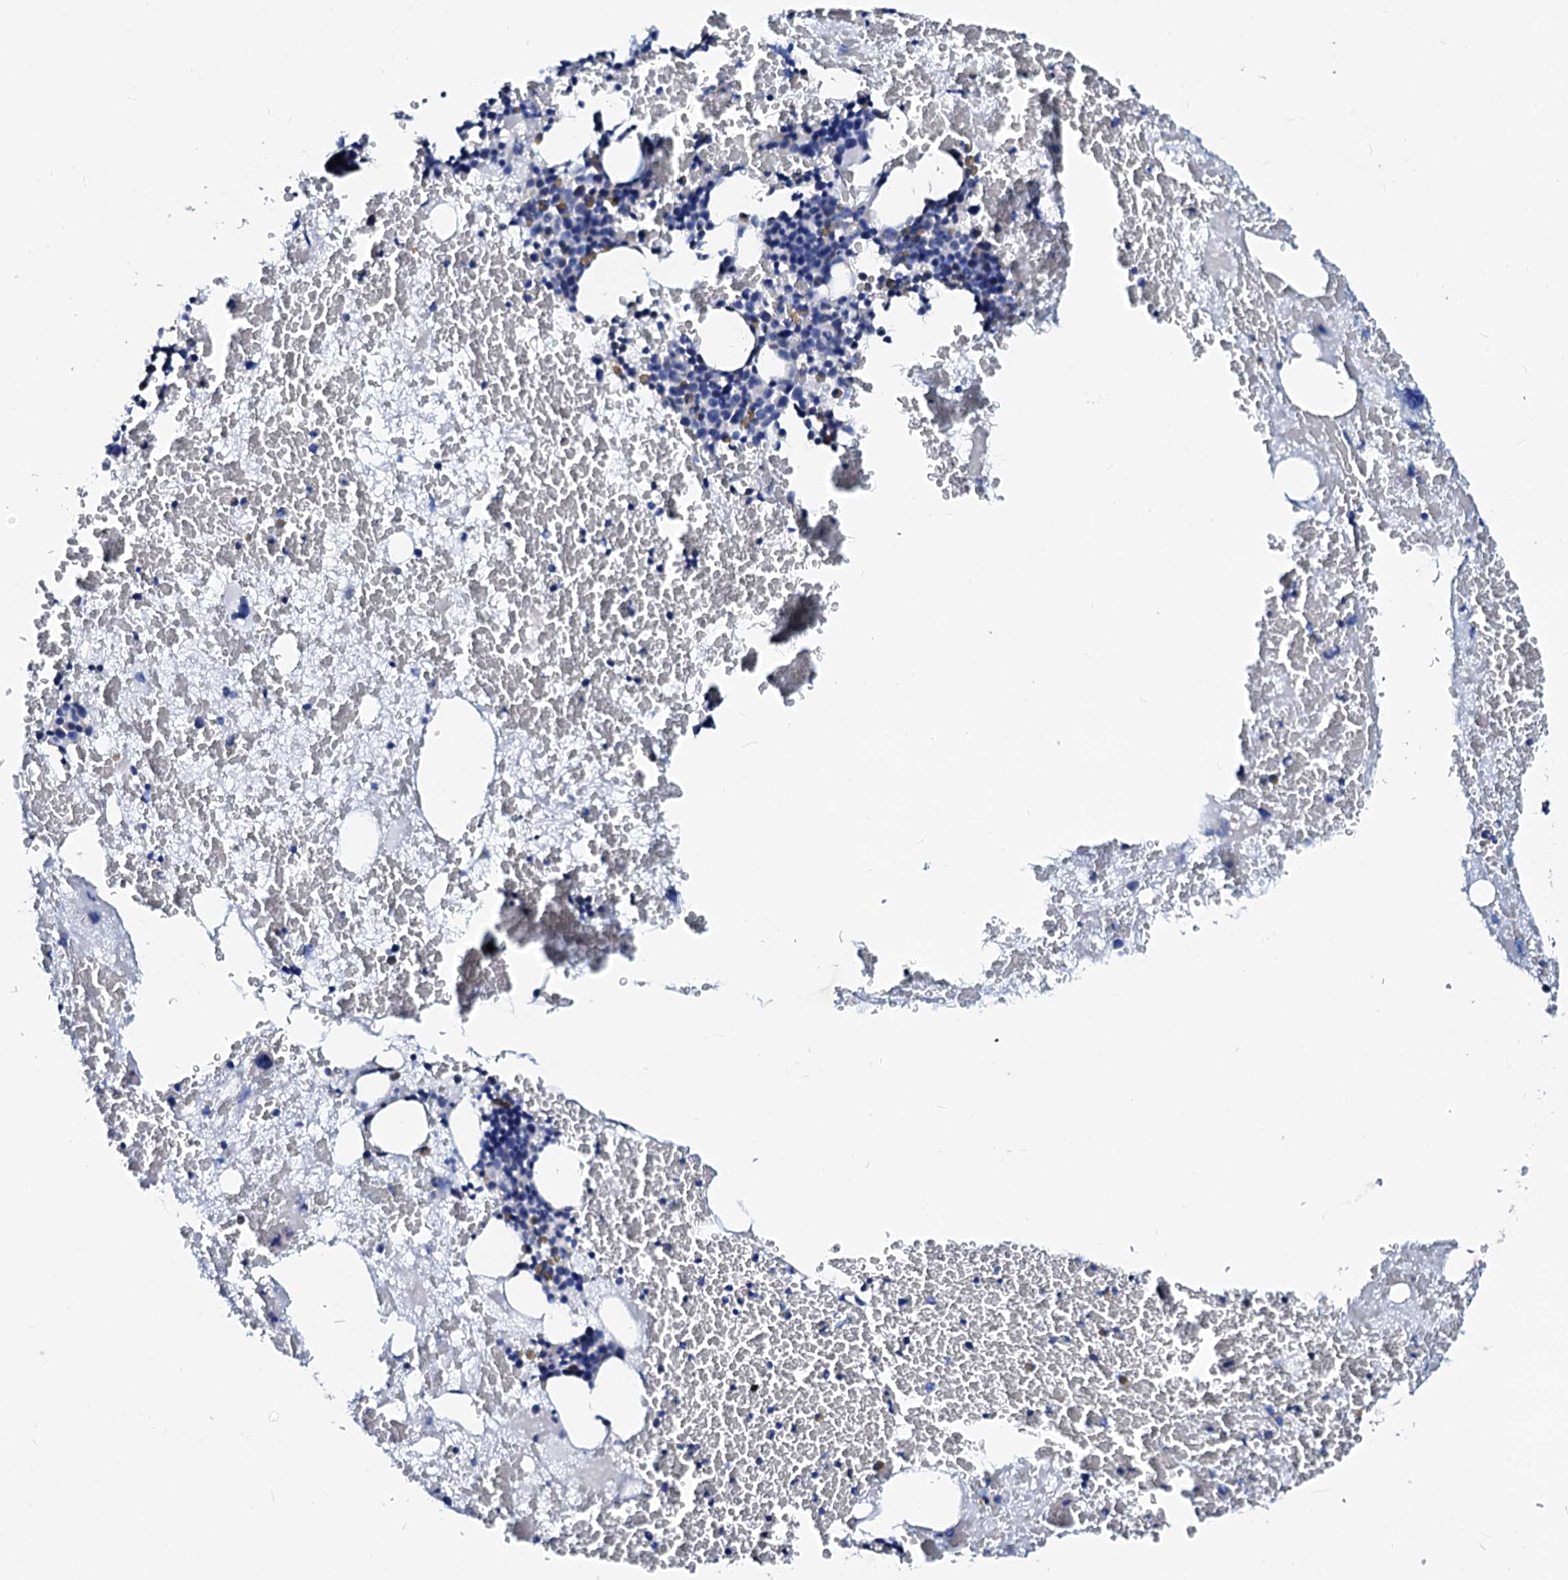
{"staining": {"intensity": "weak", "quantity": "<25%", "location": "cytoplasmic/membranous"}, "tissue": "bone marrow", "cell_type": "Hematopoietic cells", "image_type": "normal", "snomed": [{"axis": "morphology", "description": "Normal tissue, NOS"}, {"axis": "topography", "description": "Bone marrow"}], "caption": "Histopathology image shows no significant protein staining in hematopoietic cells of normal bone marrow. Brightfield microscopy of immunohistochemistry stained with DAB (3,3'-diaminobenzidine) (brown) and hematoxylin (blue), captured at high magnification.", "gene": "CSN2", "patient": {"sex": "male", "age": 89}}